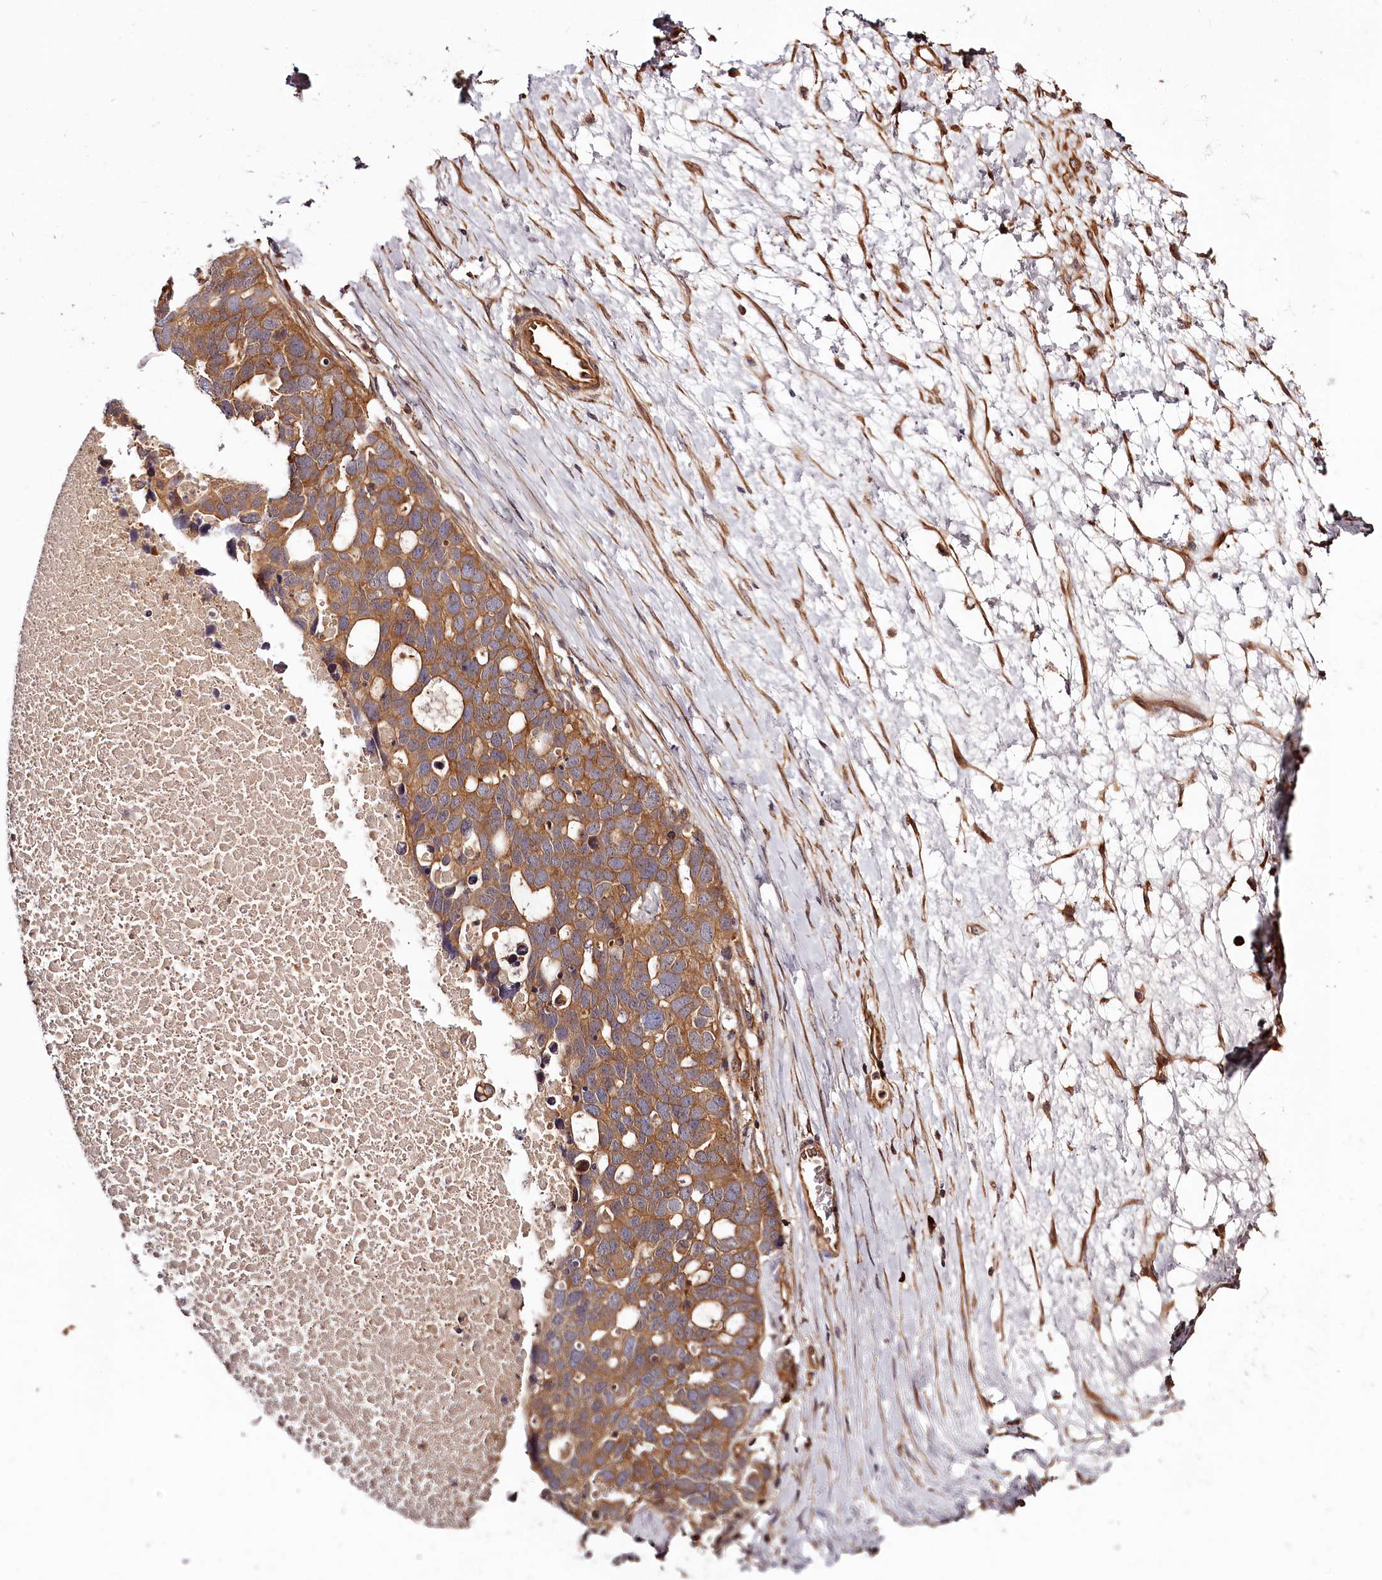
{"staining": {"intensity": "moderate", "quantity": ">75%", "location": "cytoplasmic/membranous"}, "tissue": "ovarian cancer", "cell_type": "Tumor cells", "image_type": "cancer", "snomed": [{"axis": "morphology", "description": "Cystadenocarcinoma, serous, NOS"}, {"axis": "topography", "description": "Ovary"}], "caption": "Immunohistochemical staining of human serous cystadenocarcinoma (ovarian) demonstrates moderate cytoplasmic/membranous protein staining in about >75% of tumor cells.", "gene": "TARS1", "patient": {"sex": "female", "age": 54}}